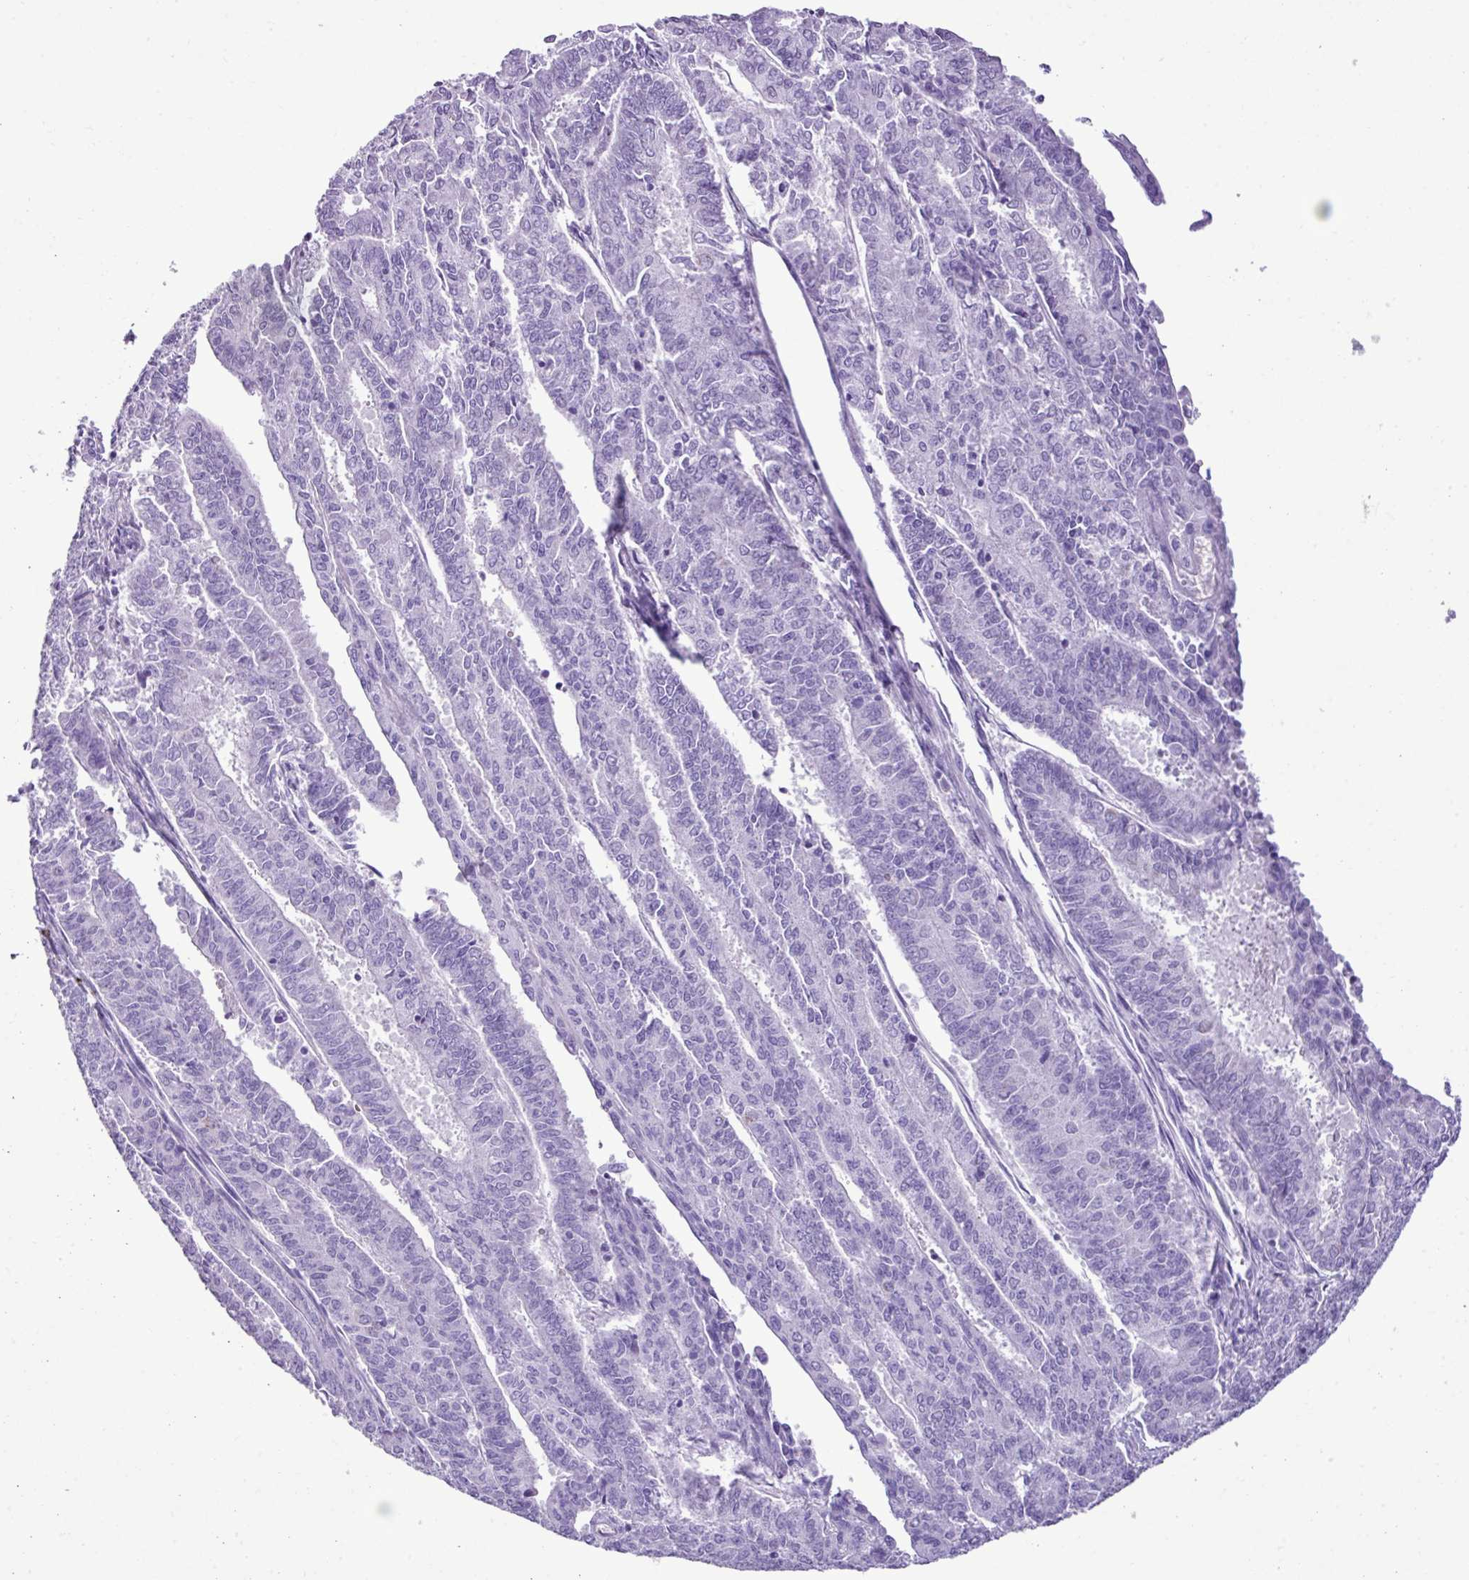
{"staining": {"intensity": "negative", "quantity": "none", "location": "none"}, "tissue": "endometrial cancer", "cell_type": "Tumor cells", "image_type": "cancer", "snomed": [{"axis": "morphology", "description": "Adenocarcinoma, NOS"}, {"axis": "topography", "description": "Endometrium"}], "caption": "Endometrial cancer (adenocarcinoma) was stained to show a protein in brown. There is no significant staining in tumor cells.", "gene": "ZSCAN5A", "patient": {"sex": "female", "age": 59}}